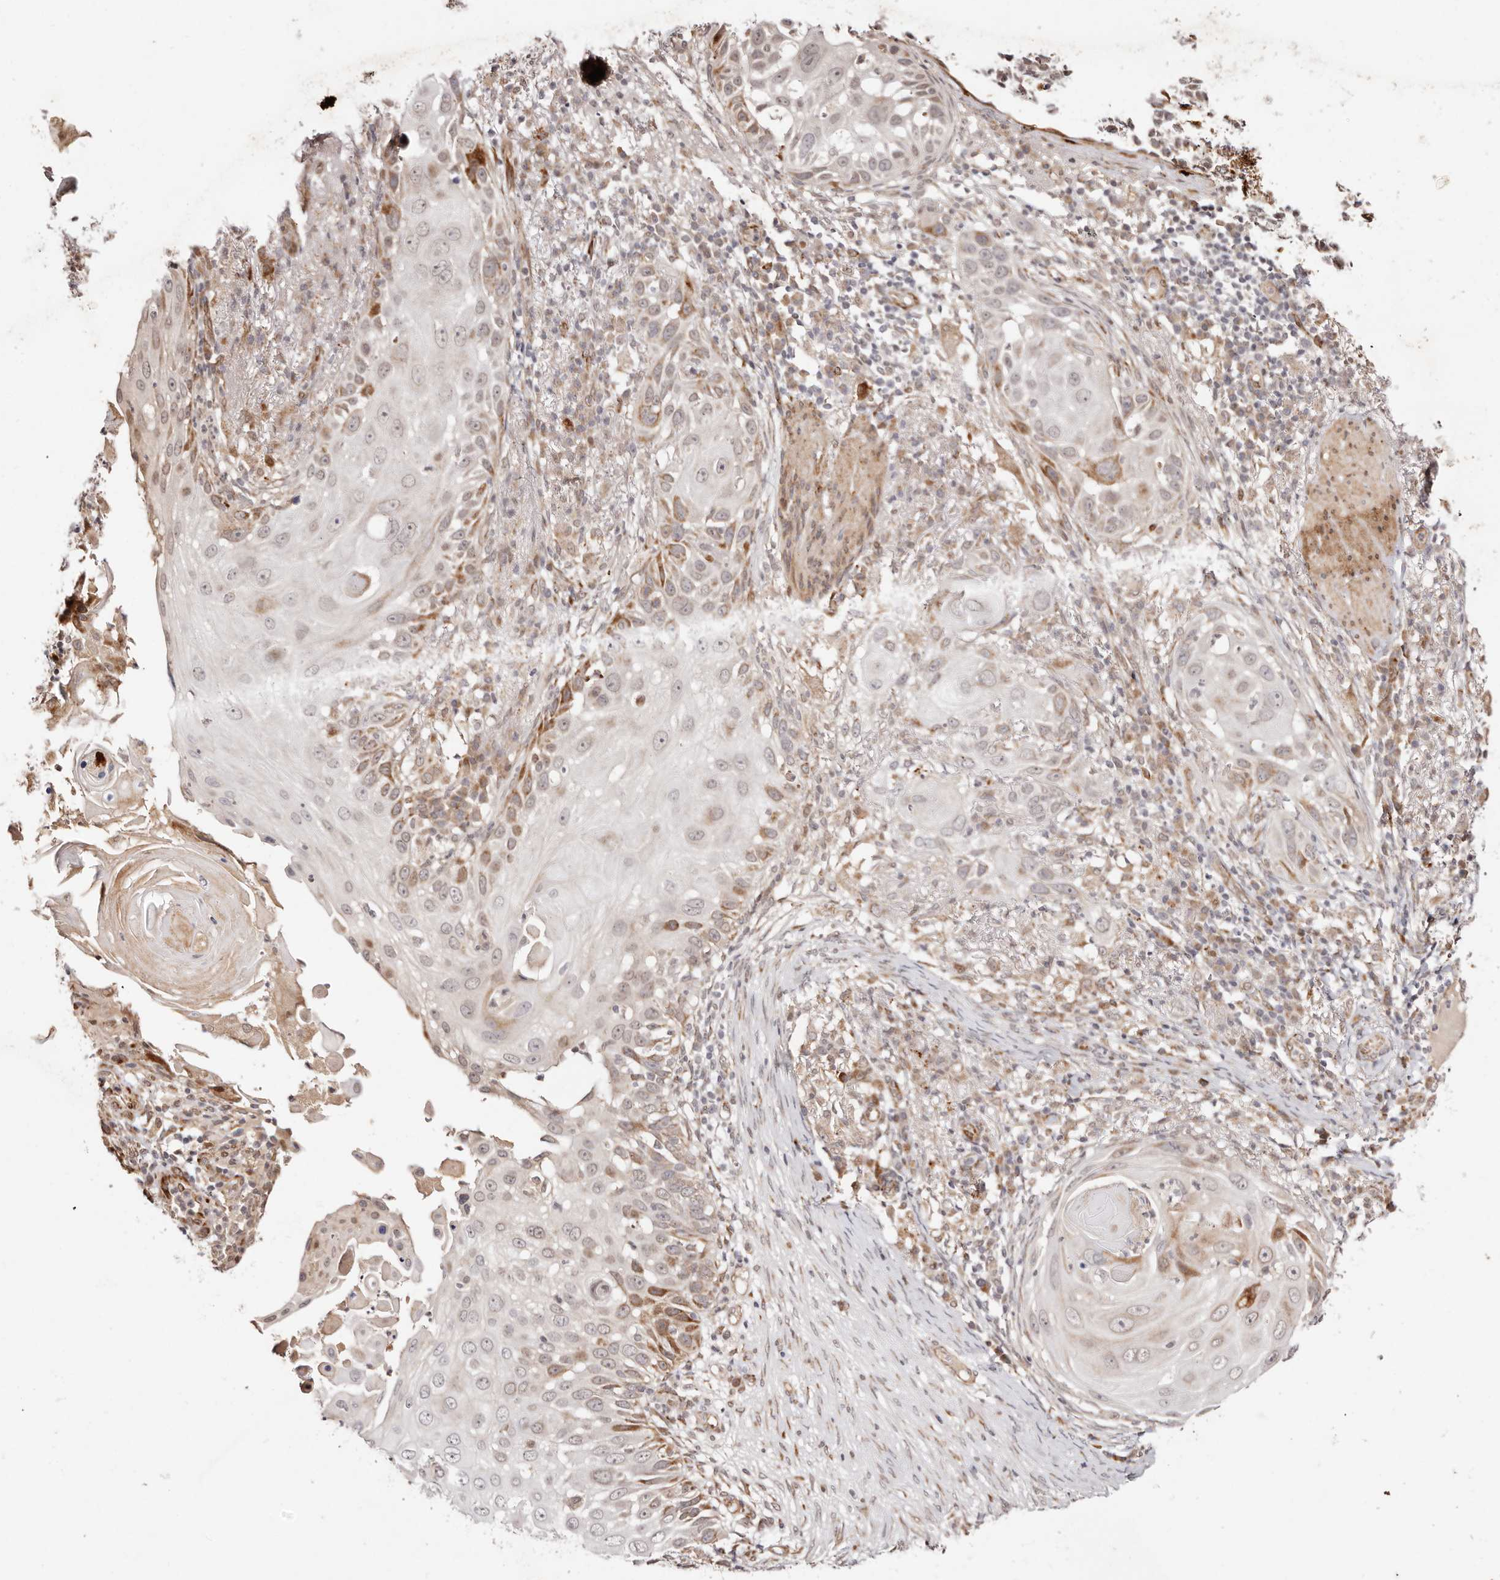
{"staining": {"intensity": "moderate", "quantity": "<25%", "location": "cytoplasmic/membranous"}, "tissue": "skin cancer", "cell_type": "Tumor cells", "image_type": "cancer", "snomed": [{"axis": "morphology", "description": "Squamous cell carcinoma, NOS"}, {"axis": "topography", "description": "Skin"}], "caption": "Moderate cytoplasmic/membranous staining is appreciated in about <25% of tumor cells in squamous cell carcinoma (skin).", "gene": "BCL2L15", "patient": {"sex": "female", "age": 44}}